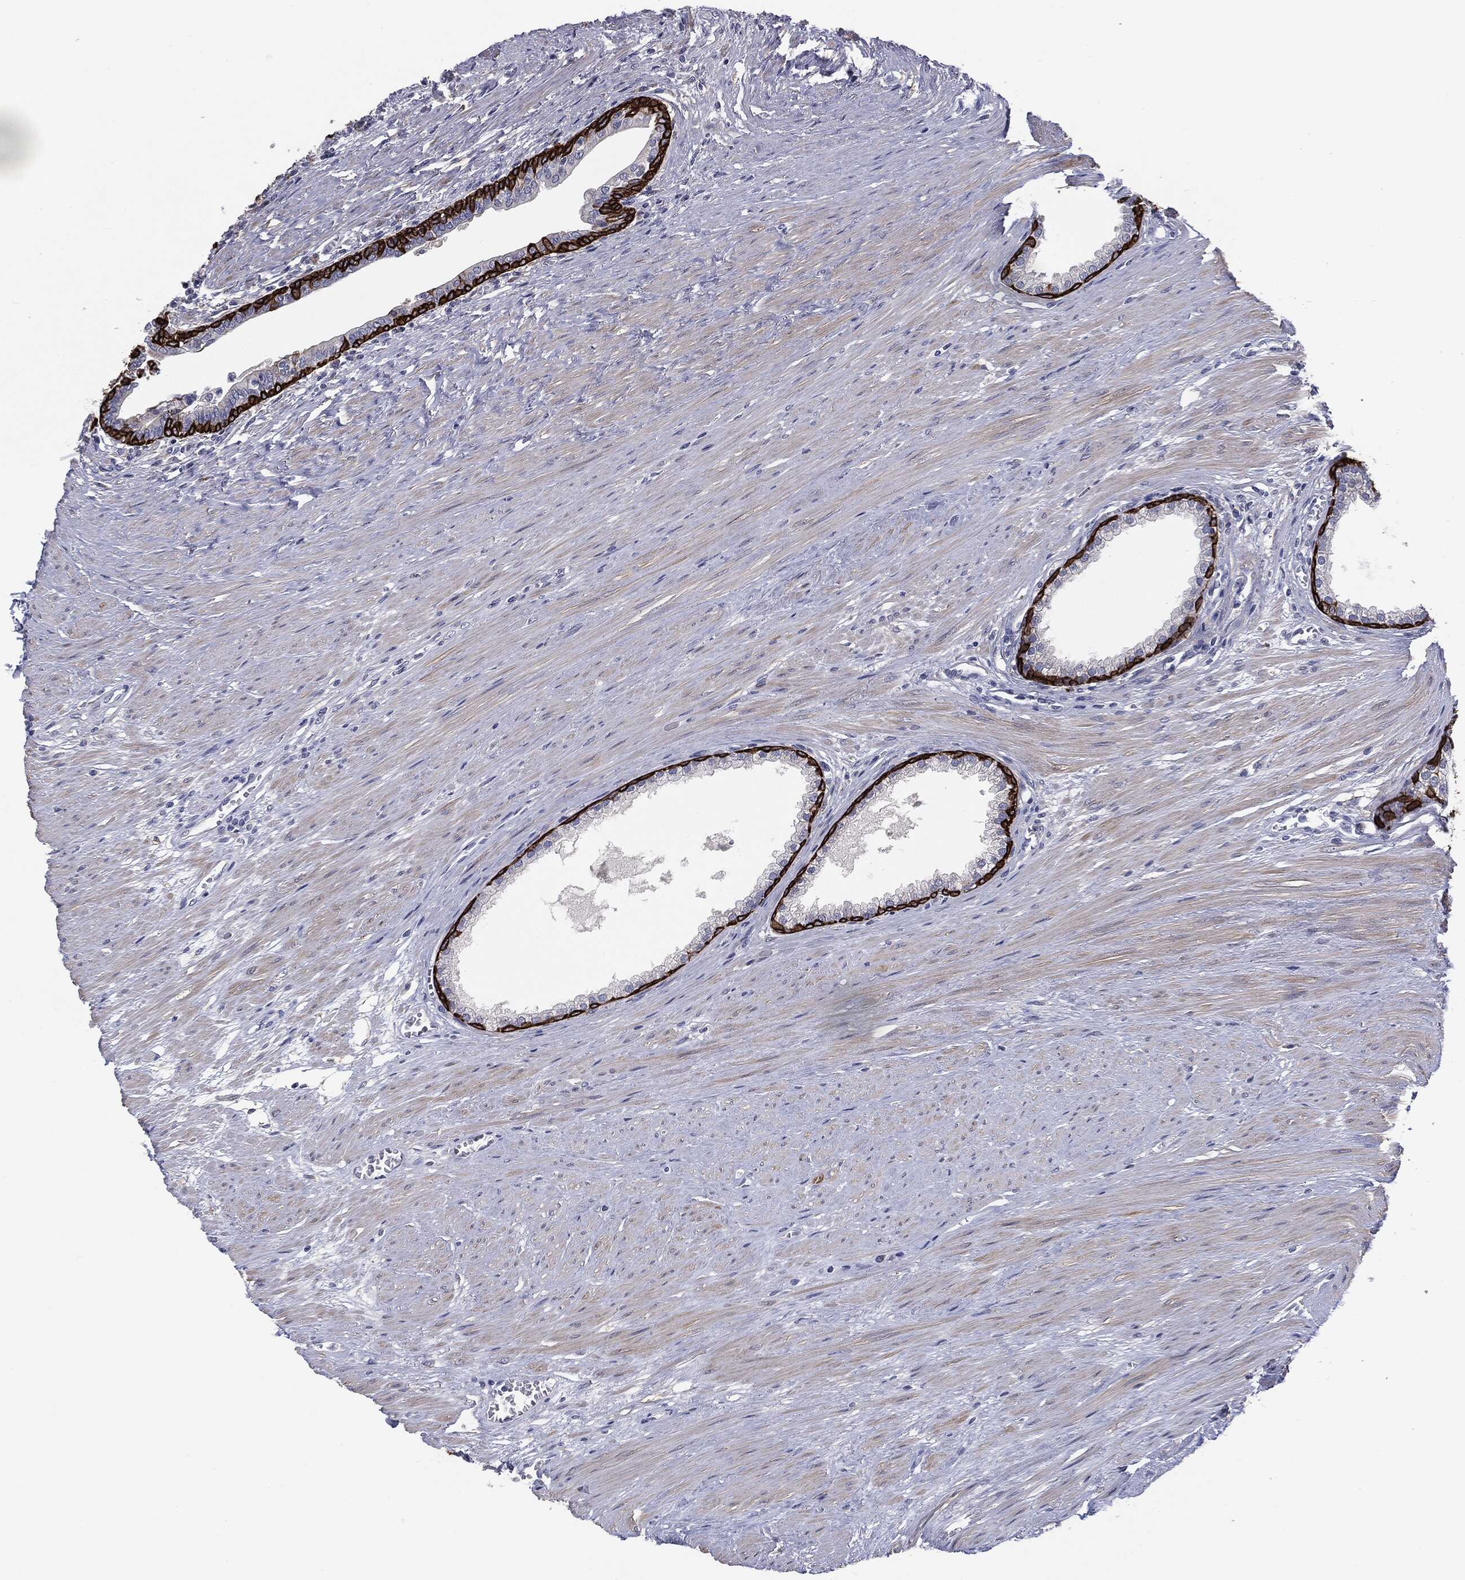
{"staining": {"intensity": "strong", "quantity": "25%-75%", "location": "cytoplasmic/membranous"}, "tissue": "prostate", "cell_type": "Glandular cells", "image_type": "normal", "snomed": [{"axis": "morphology", "description": "Normal tissue, NOS"}, {"axis": "topography", "description": "Prostate"}], "caption": "IHC of normal prostate displays high levels of strong cytoplasmic/membranous staining in about 25%-75% of glandular cells.", "gene": "KRT5", "patient": {"sex": "male", "age": 64}}